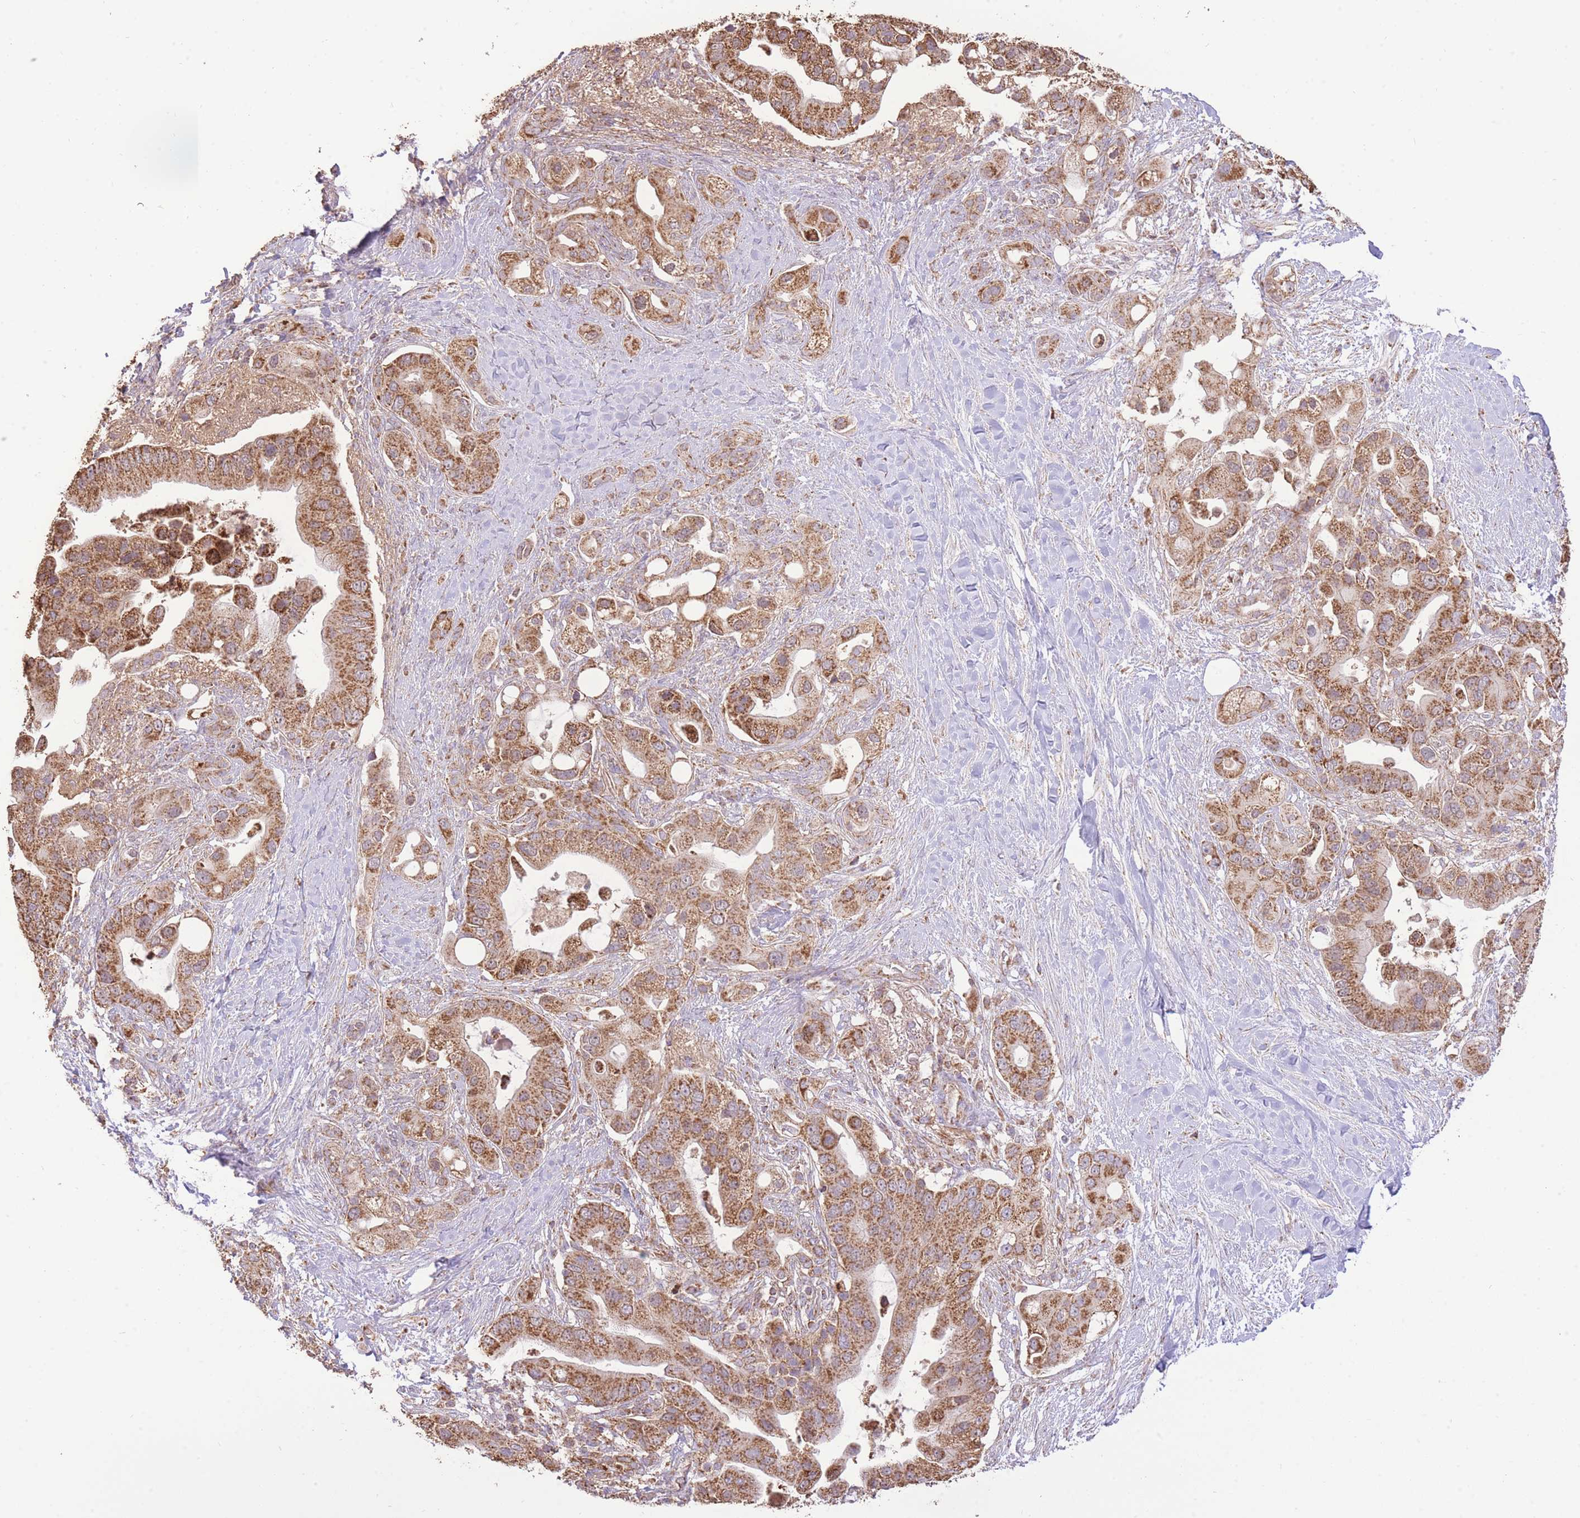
{"staining": {"intensity": "moderate", "quantity": ">75%", "location": "cytoplasmic/membranous"}, "tissue": "pancreatic cancer", "cell_type": "Tumor cells", "image_type": "cancer", "snomed": [{"axis": "morphology", "description": "Adenocarcinoma, NOS"}, {"axis": "topography", "description": "Pancreas"}], "caption": "This image shows IHC staining of human pancreatic cancer (adenocarcinoma), with medium moderate cytoplasmic/membranous staining in approximately >75% of tumor cells.", "gene": "PREP", "patient": {"sex": "male", "age": 57}}